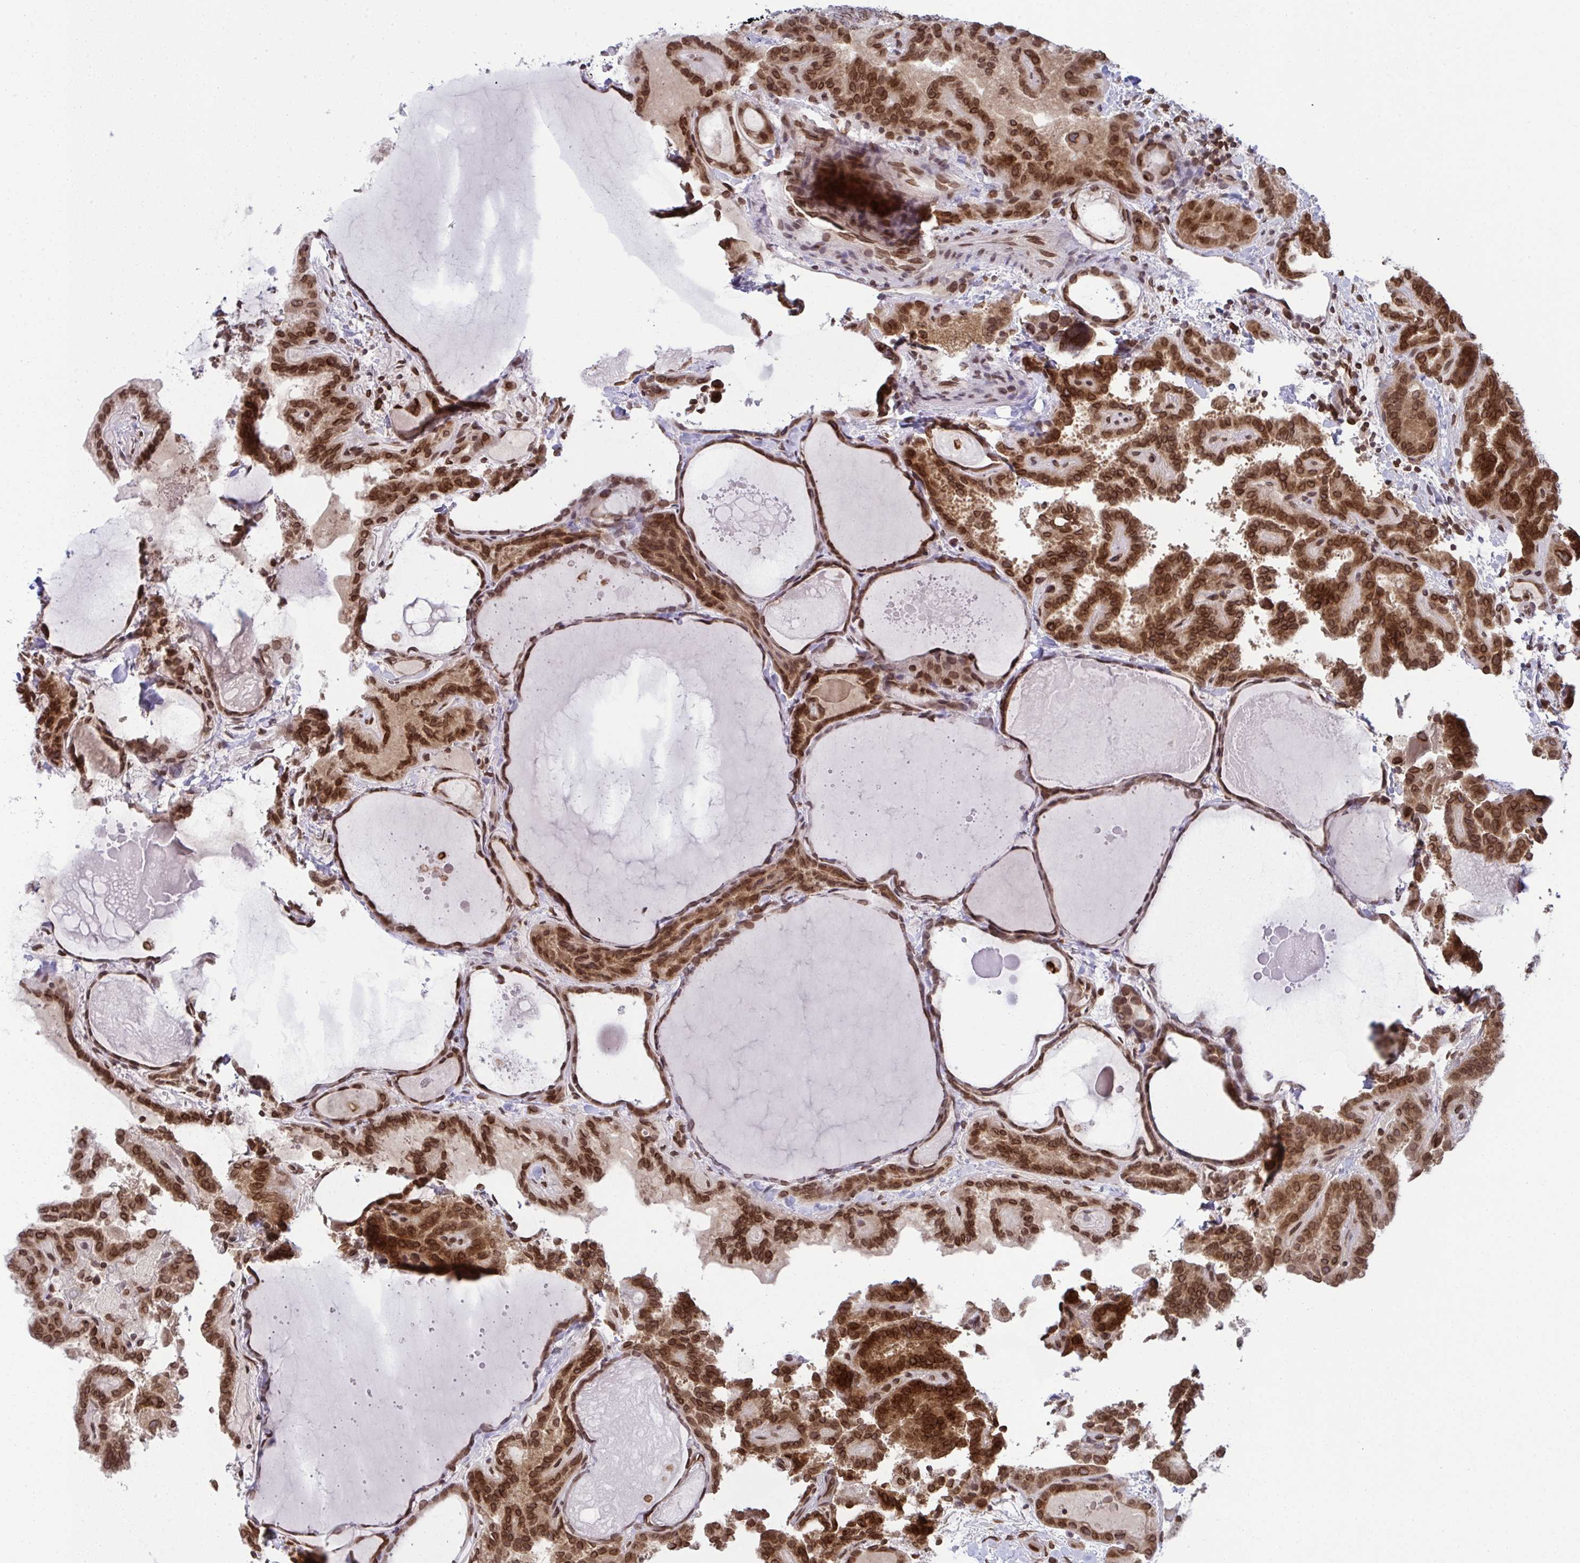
{"staining": {"intensity": "strong", "quantity": ">75%", "location": "cytoplasmic/membranous,nuclear"}, "tissue": "thyroid cancer", "cell_type": "Tumor cells", "image_type": "cancer", "snomed": [{"axis": "morphology", "description": "Papillary adenocarcinoma, NOS"}, {"axis": "topography", "description": "Thyroid gland"}], "caption": "A histopathology image of human thyroid cancer (papillary adenocarcinoma) stained for a protein displays strong cytoplasmic/membranous and nuclear brown staining in tumor cells.", "gene": "RANBP2", "patient": {"sex": "female", "age": 46}}